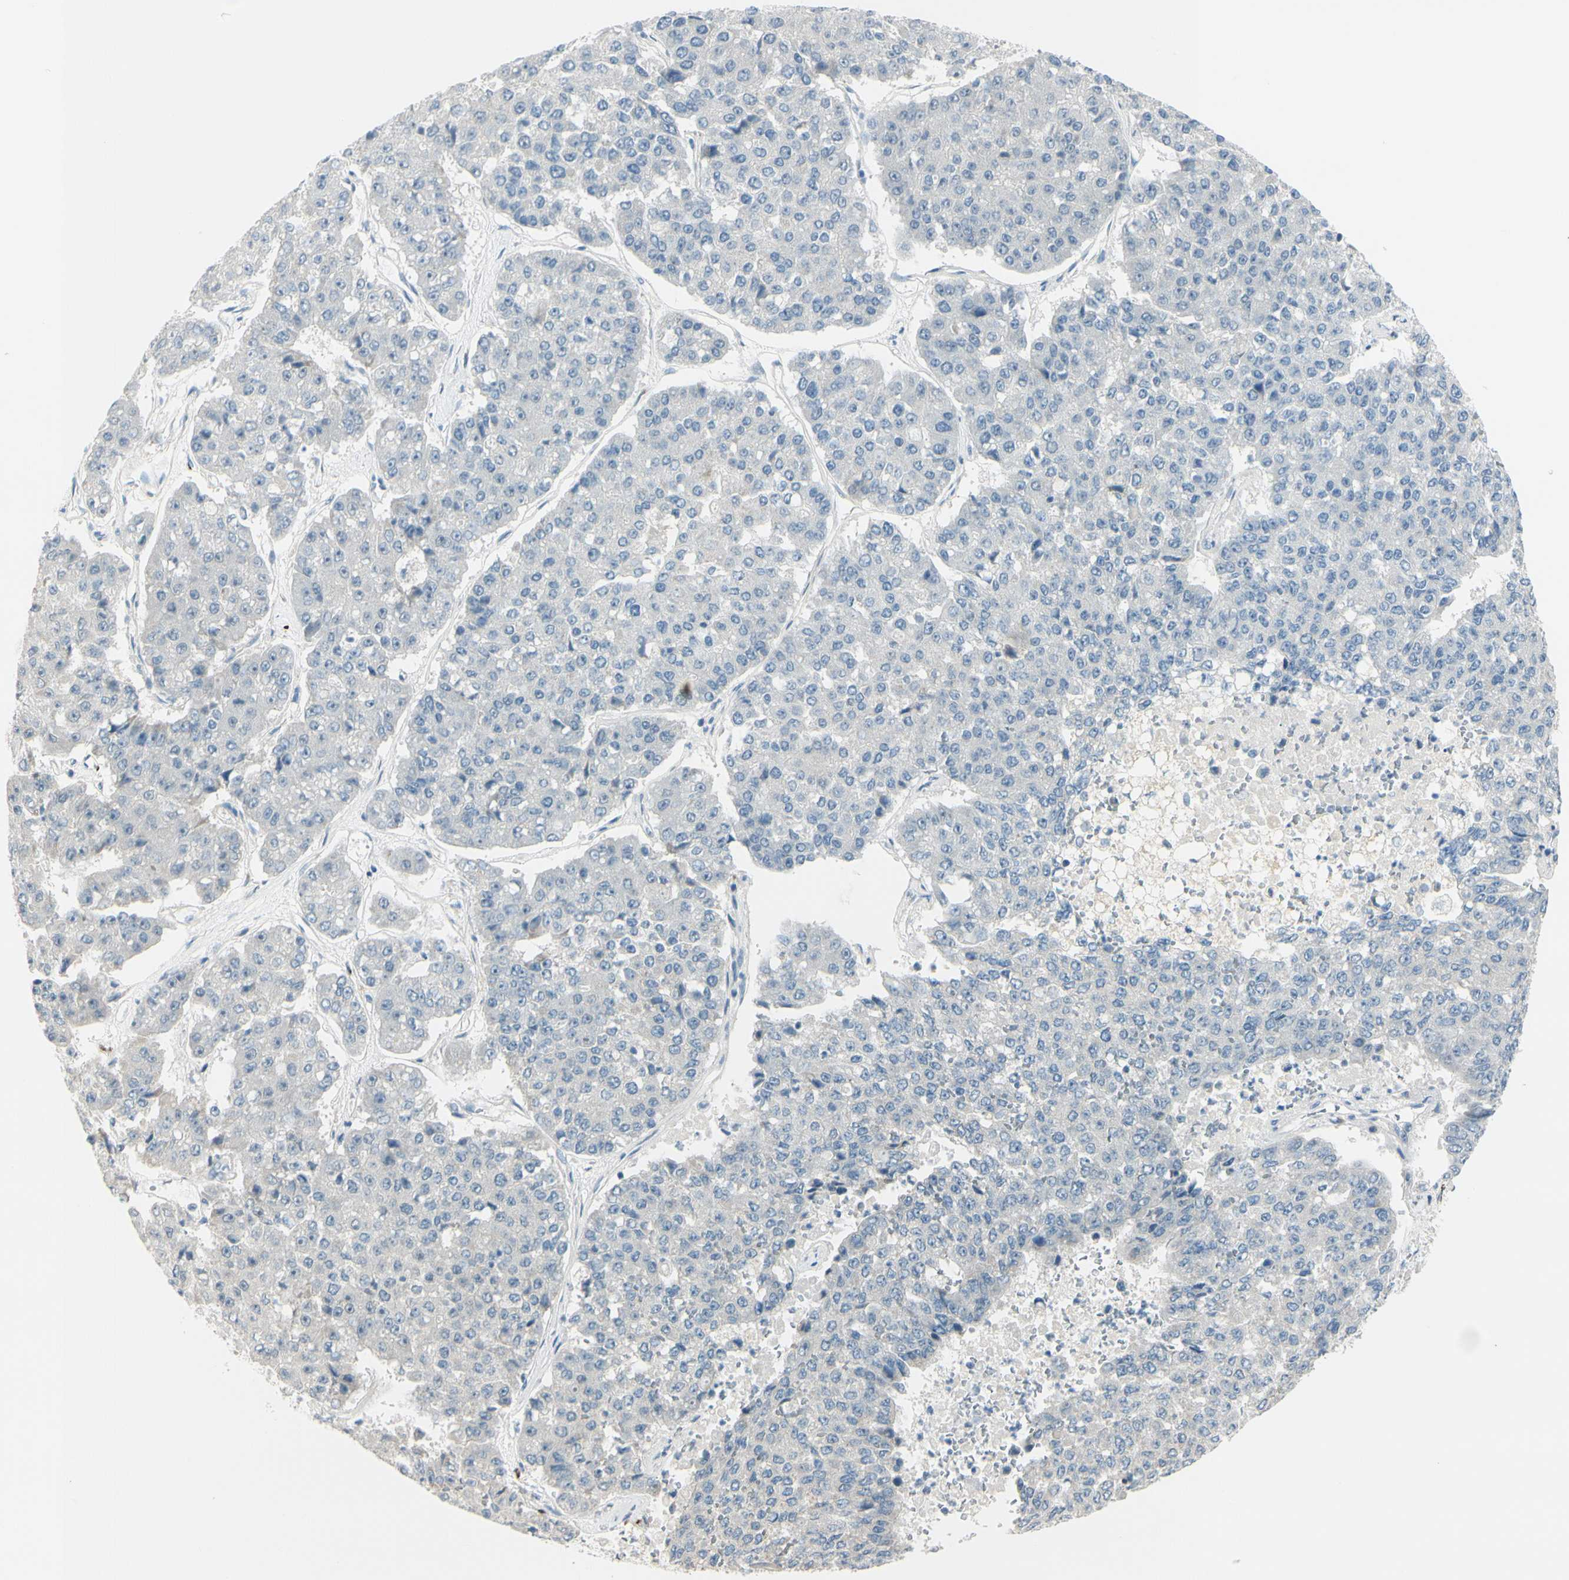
{"staining": {"intensity": "negative", "quantity": "none", "location": "none"}, "tissue": "pancreatic cancer", "cell_type": "Tumor cells", "image_type": "cancer", "snomed": [{"axis": "morphology", "description": "Adenocarcinoma, NOS"}, {"axis": "topography", "description": "Pancreas"}], "caption": "This is a histopathology image of immunohistochemistry (IHC) staining of pancreatic cancer (adenocarcinoma), which shows no staining in tumor cells.", "gene": "GALNT5", "patient": {"sex": "male", "age": 50}}